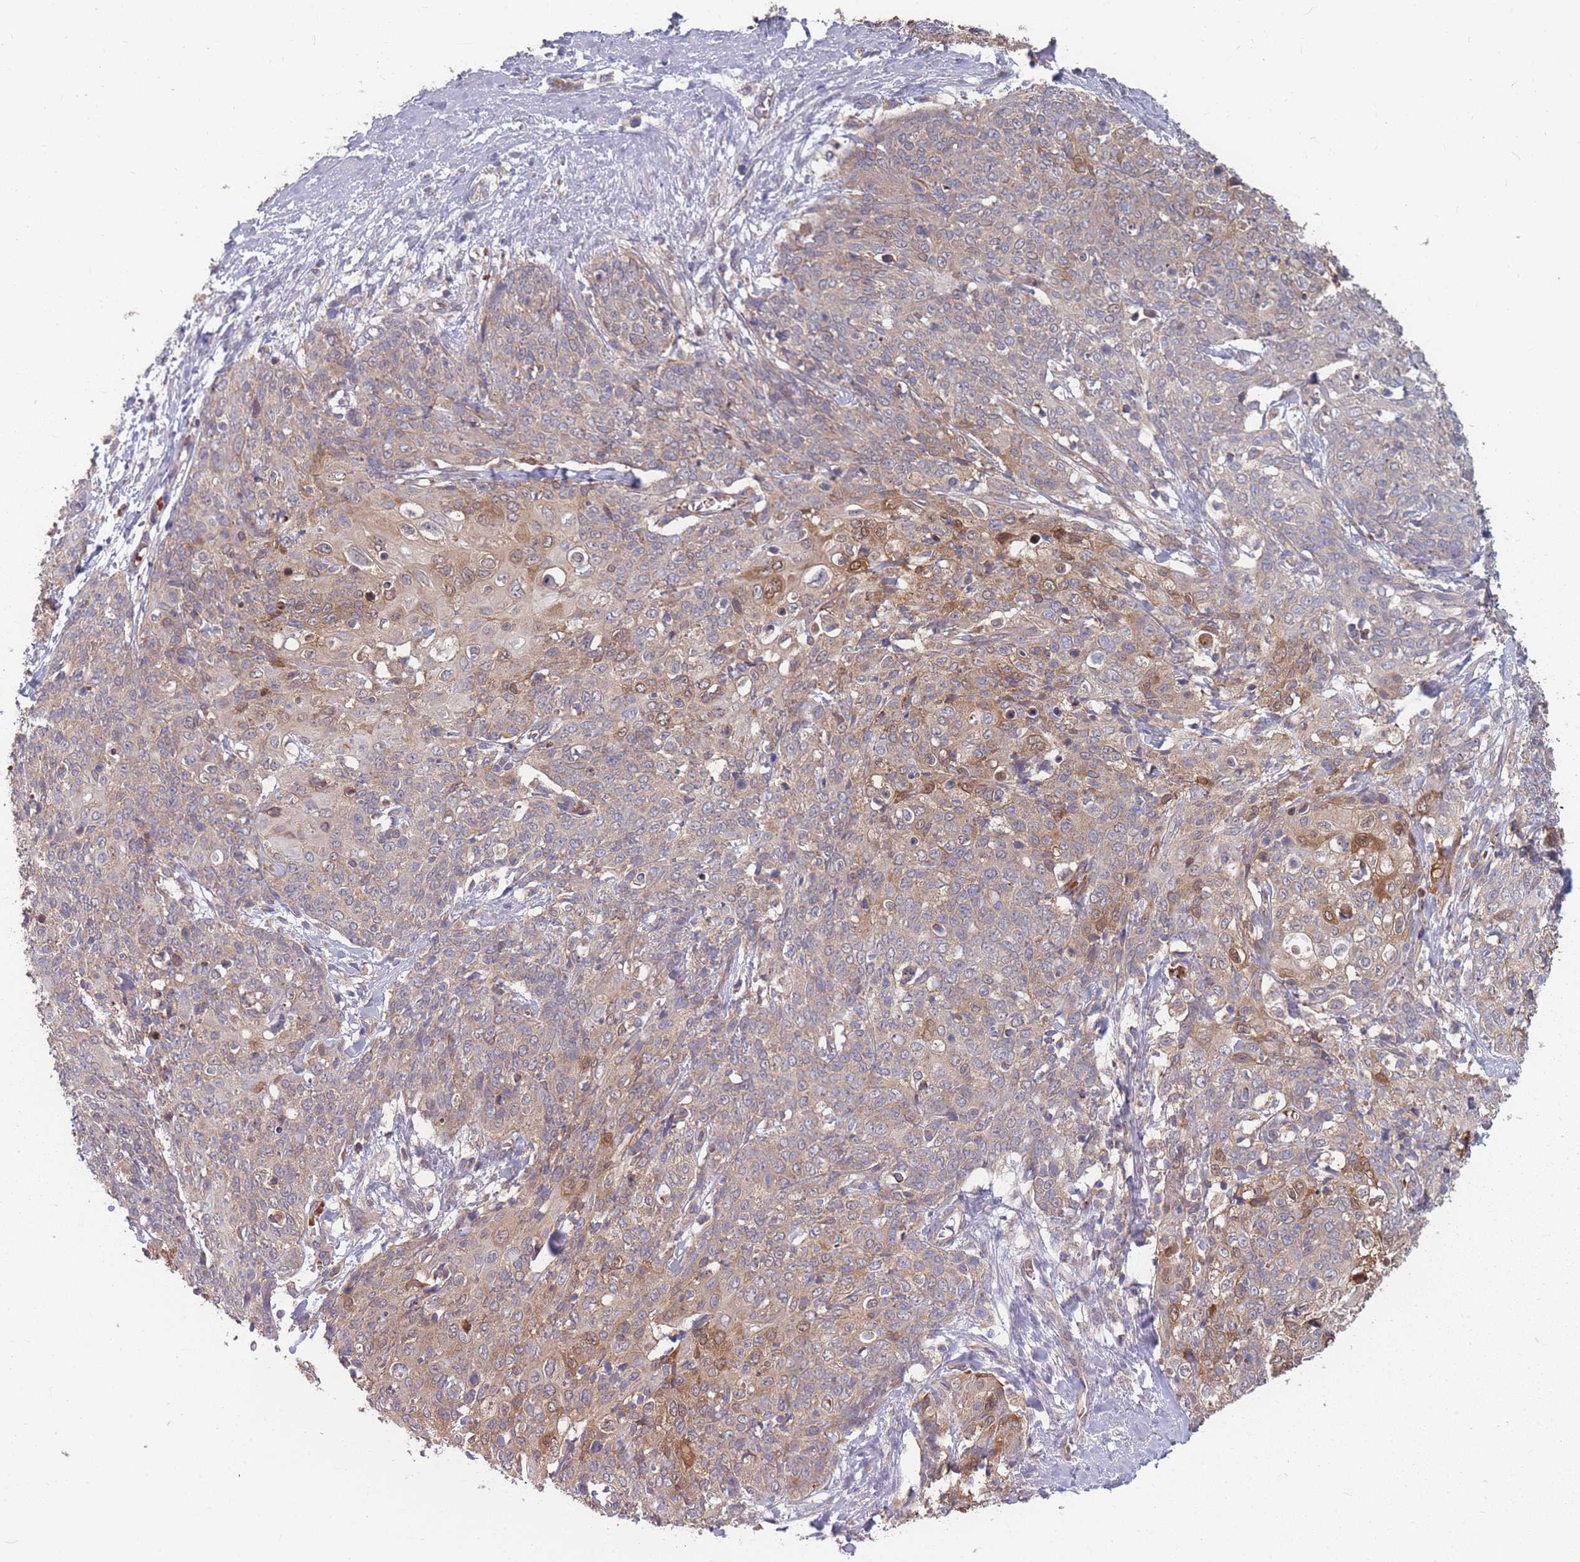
{"staining": {"intensity": "weak", "quantity": "25%-75%", "location": "cytoplasmic/membranous"}, "tissue": "skin cancer", "cell_type": "Tumor cells", "image_type": "cancer", "snomed": [{"axis": "morphology", "description": "Squamous cell carcinoma, NOS"}, {"axis": "topography", "description": "Skin"}, {"axis": "topography", "description": "Vulva"}], "caption": "The micrograph shows immunohistochemical staining of skin cancer. There is weak cytoplasmic/membranous expression is present in about 25%-75% of tumor cells.", "gene": "SLC35B4", "patient": {"sex": "female", "age": 85}}